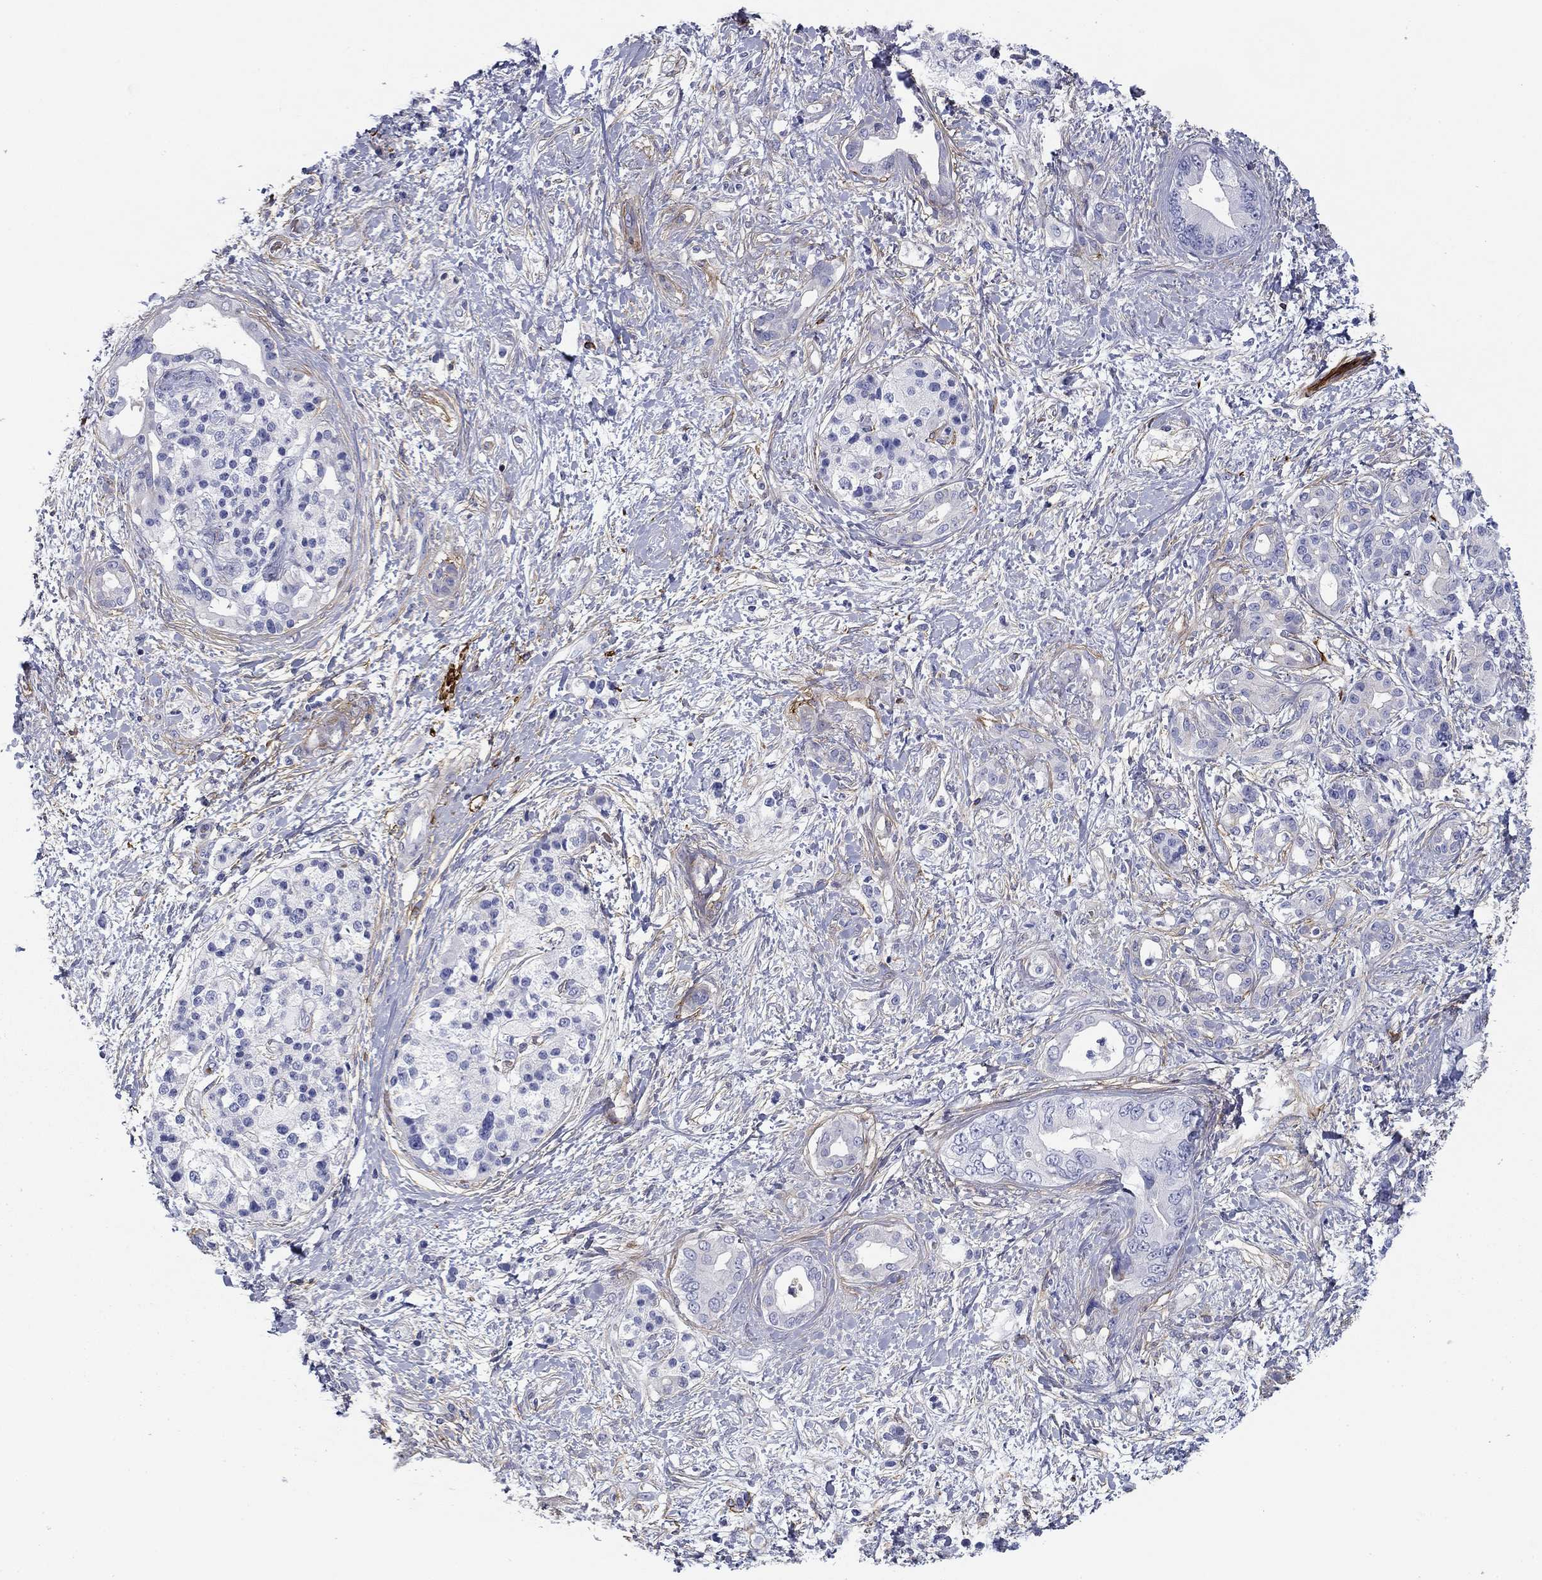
{"staining": {"intensity": "negative", "quantity": "none", "location": "none"}, "tissue": "pancreatic cancer", "cell_type": "Tumor cells", "image_type": "cancer", "snomed": [{"axis": "morphology", "description": "Adenocarcinoma, NOS"}, {"axis": "topography", "description": "Pancreas"}], "caption": "The IHC histopathology image has no significant positivity in tumor cells of pancreatic cancer (adenocarcinoma) tissue.", "gene": "GPC1", "patient": {"sex": "female", "age": 56}}